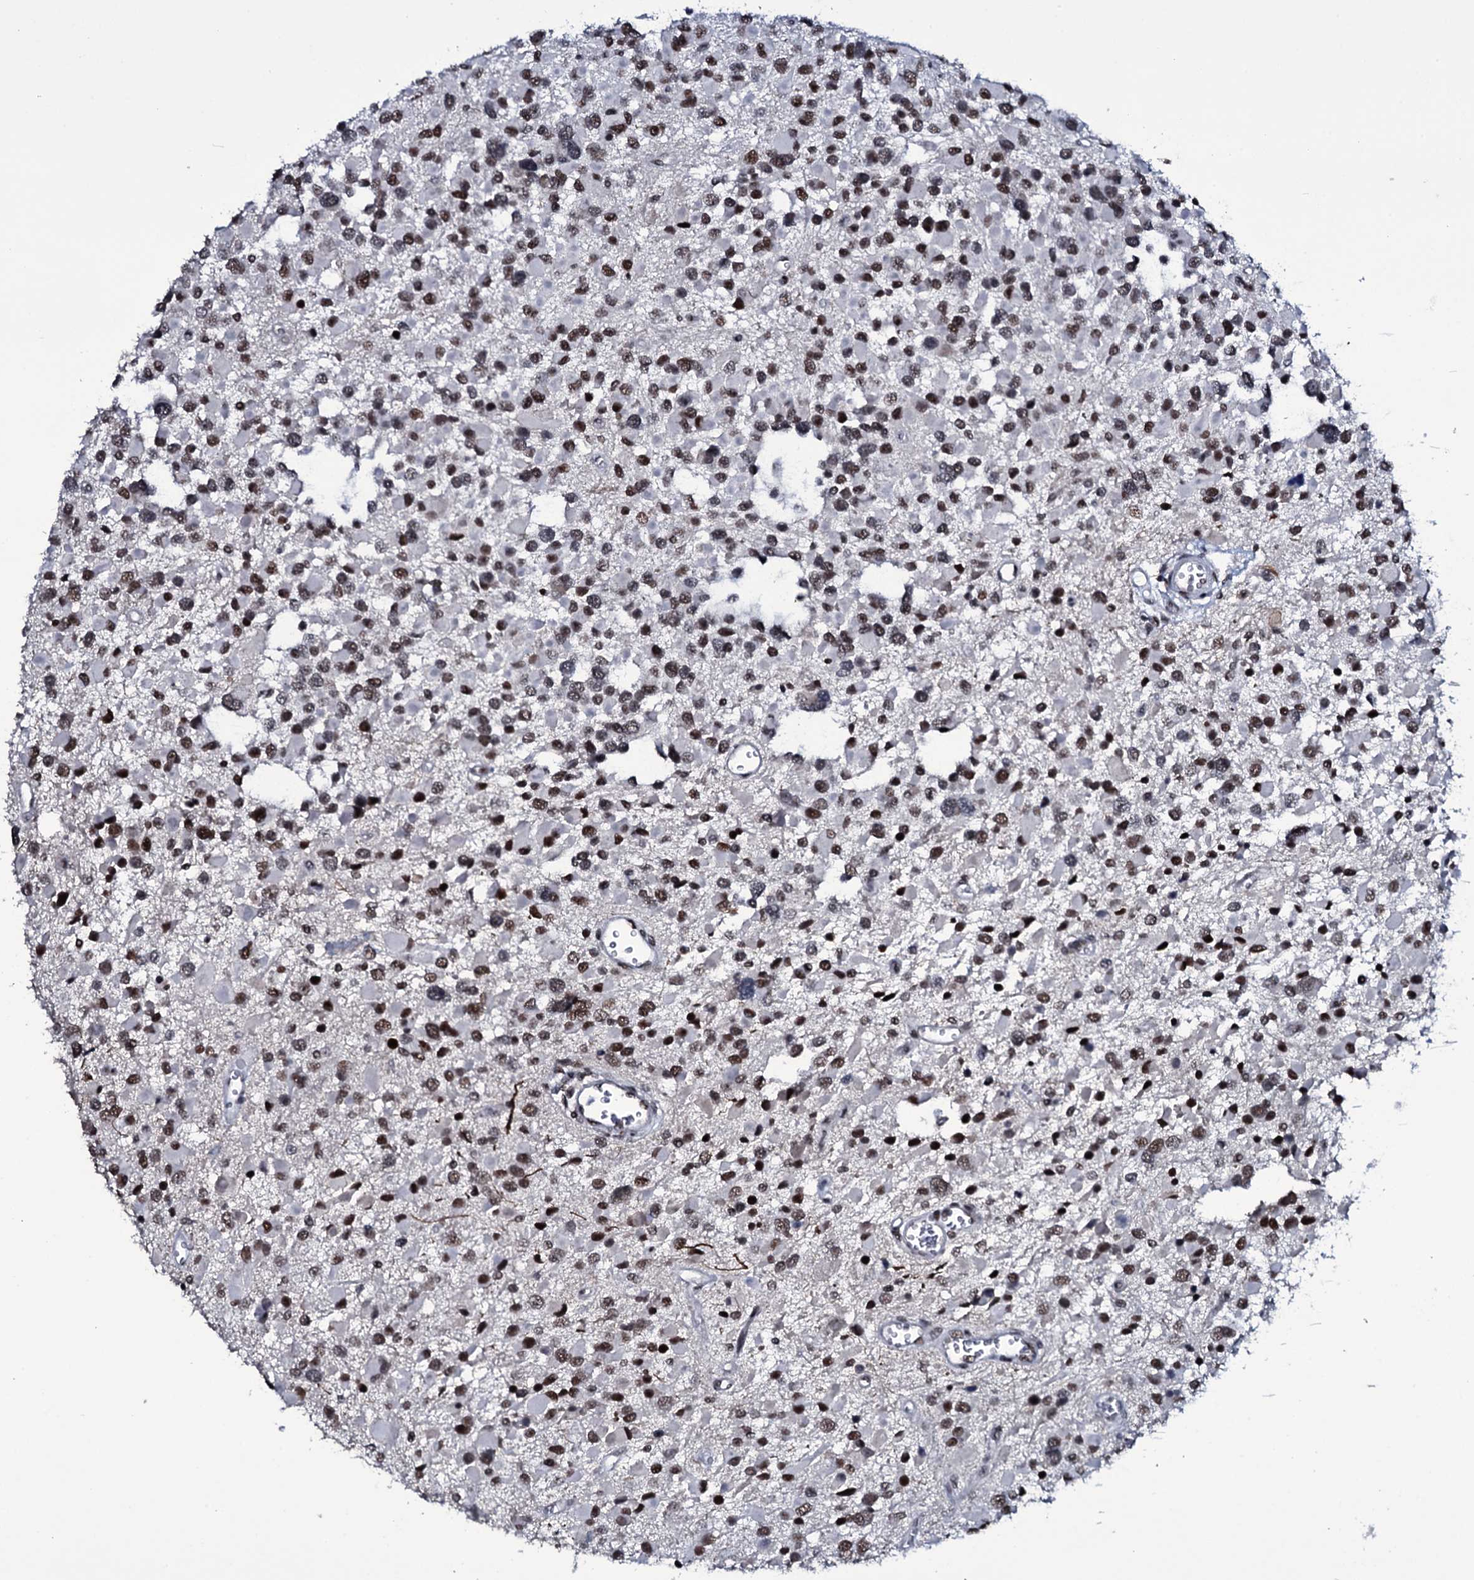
{"staining": {"intensity": "moderate", "quantity": ">75%", "location": "nuclear"}, "tissue": "glioma", "cell_type": "Tumor cells", "image_type": "cancer", "snomed": [{"axis": "morphology", "description": "Glioma, malignant, High grade"}, {"axis": "topography", "description": "Brain"}], "caption": "A brown stain highlights moderate nuclear positivity of a protein in malignant high-grade glioma tumor cells. The staining was performed using DAB, with brown indicating positive protein expression. Nuclei are stained blue with hematoxylin.", "gene": "ZMIZ2", "patient": {"sex": "male", "age": 53}}